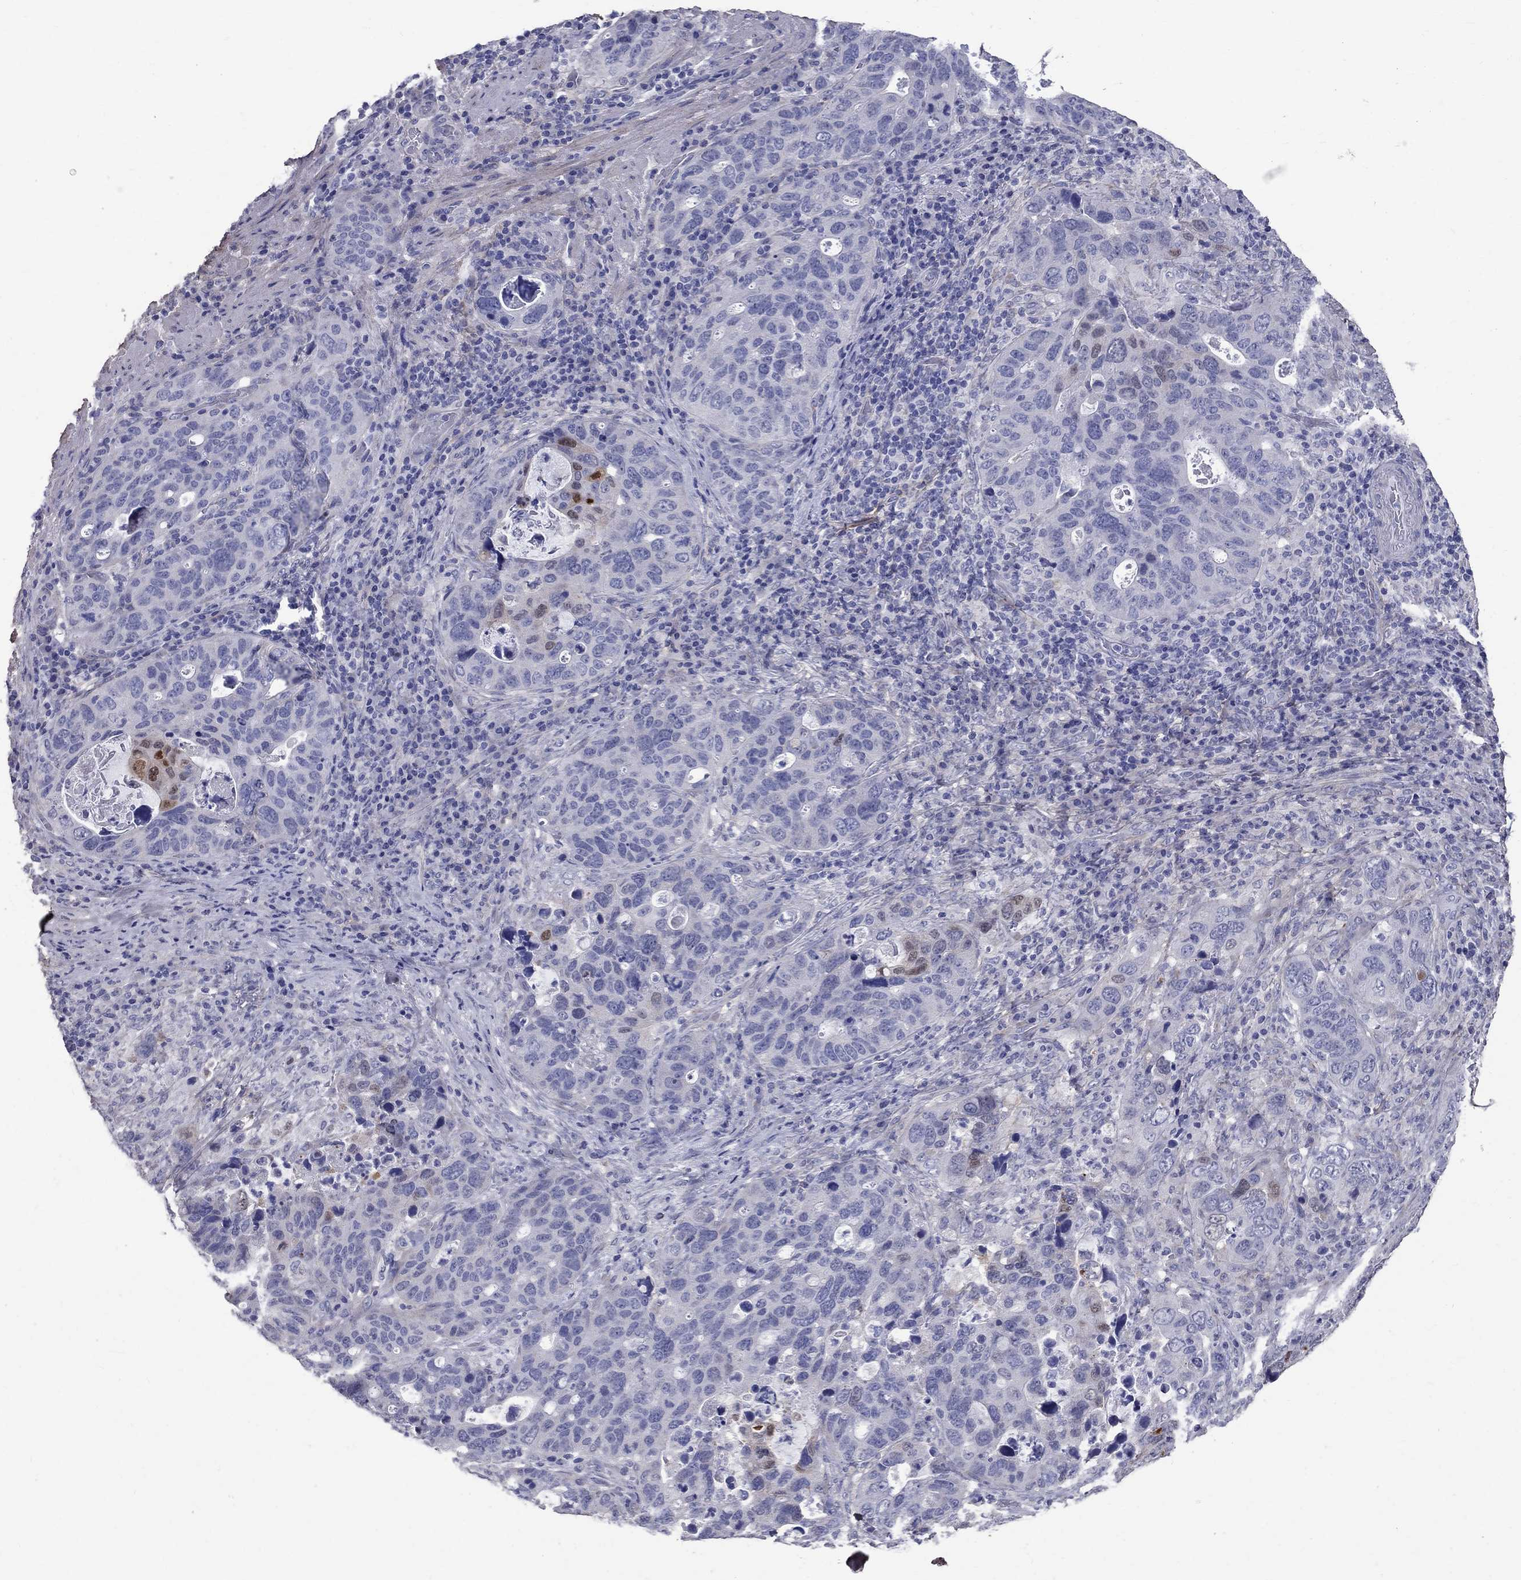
{"staining": {"intensity": "strong", "quantity": "<25%", "location": "nuclear"}, "tissue": "stomach cancer", "cell_type": "Tumor cells", "image_type": "cancer", "snomed": [{"axis": "morphology", "description": "Adenocarcinoma, NOS"}, {"axis": "topography", "description": "Stomach"}], "caption": "DAB (3,3'-diaminobenzidine) immunohistochemical staining of human stomach adenocarcinoma shows strong nuclear protein positivity in approximately <25% of tumor cells.", "gene": "ANXA10", "patient": {"sex": "male", "age": 54}}